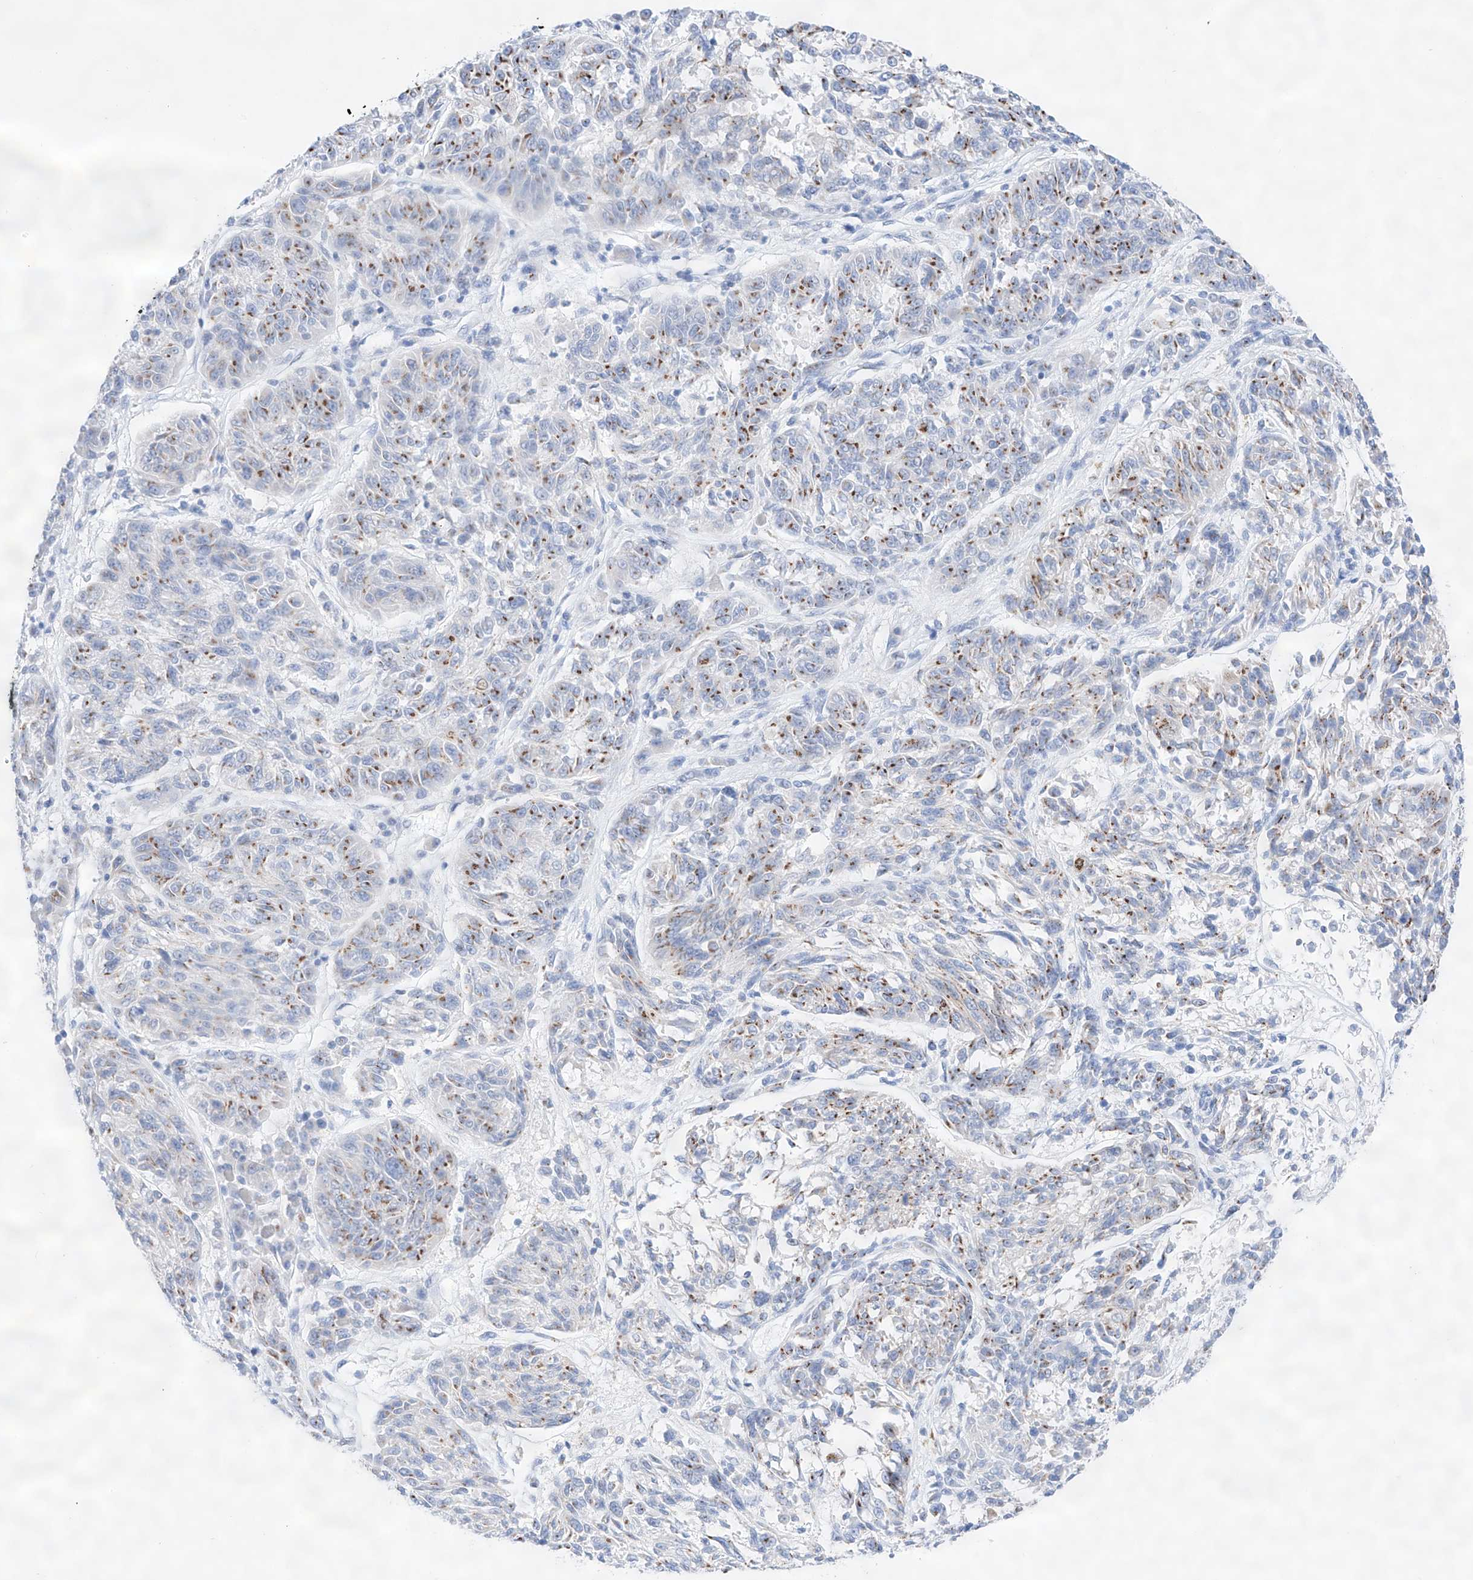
{"staining": {"intensity": "moderate", "quantity": "25%-75%", "location": "cytoplasmic/membranous"}, "tissue": "melanoma", "cell_type": "Tumor cells", "image_type": "cancer", "snomed": [{"axis": "morphology", "description": "Malignant melanoma, NOS"}, {"axis": "topography", "description": "Skin"}], "caption": "About 25%-75% of tumor cells in human malignant melanoma demonstrate moderate cytoplasmic/membranous protein expression as visualized by brown immunohistochemical staining.", "gene": "NT5C3B", "patient": {"sex": "male", "age": 53}}